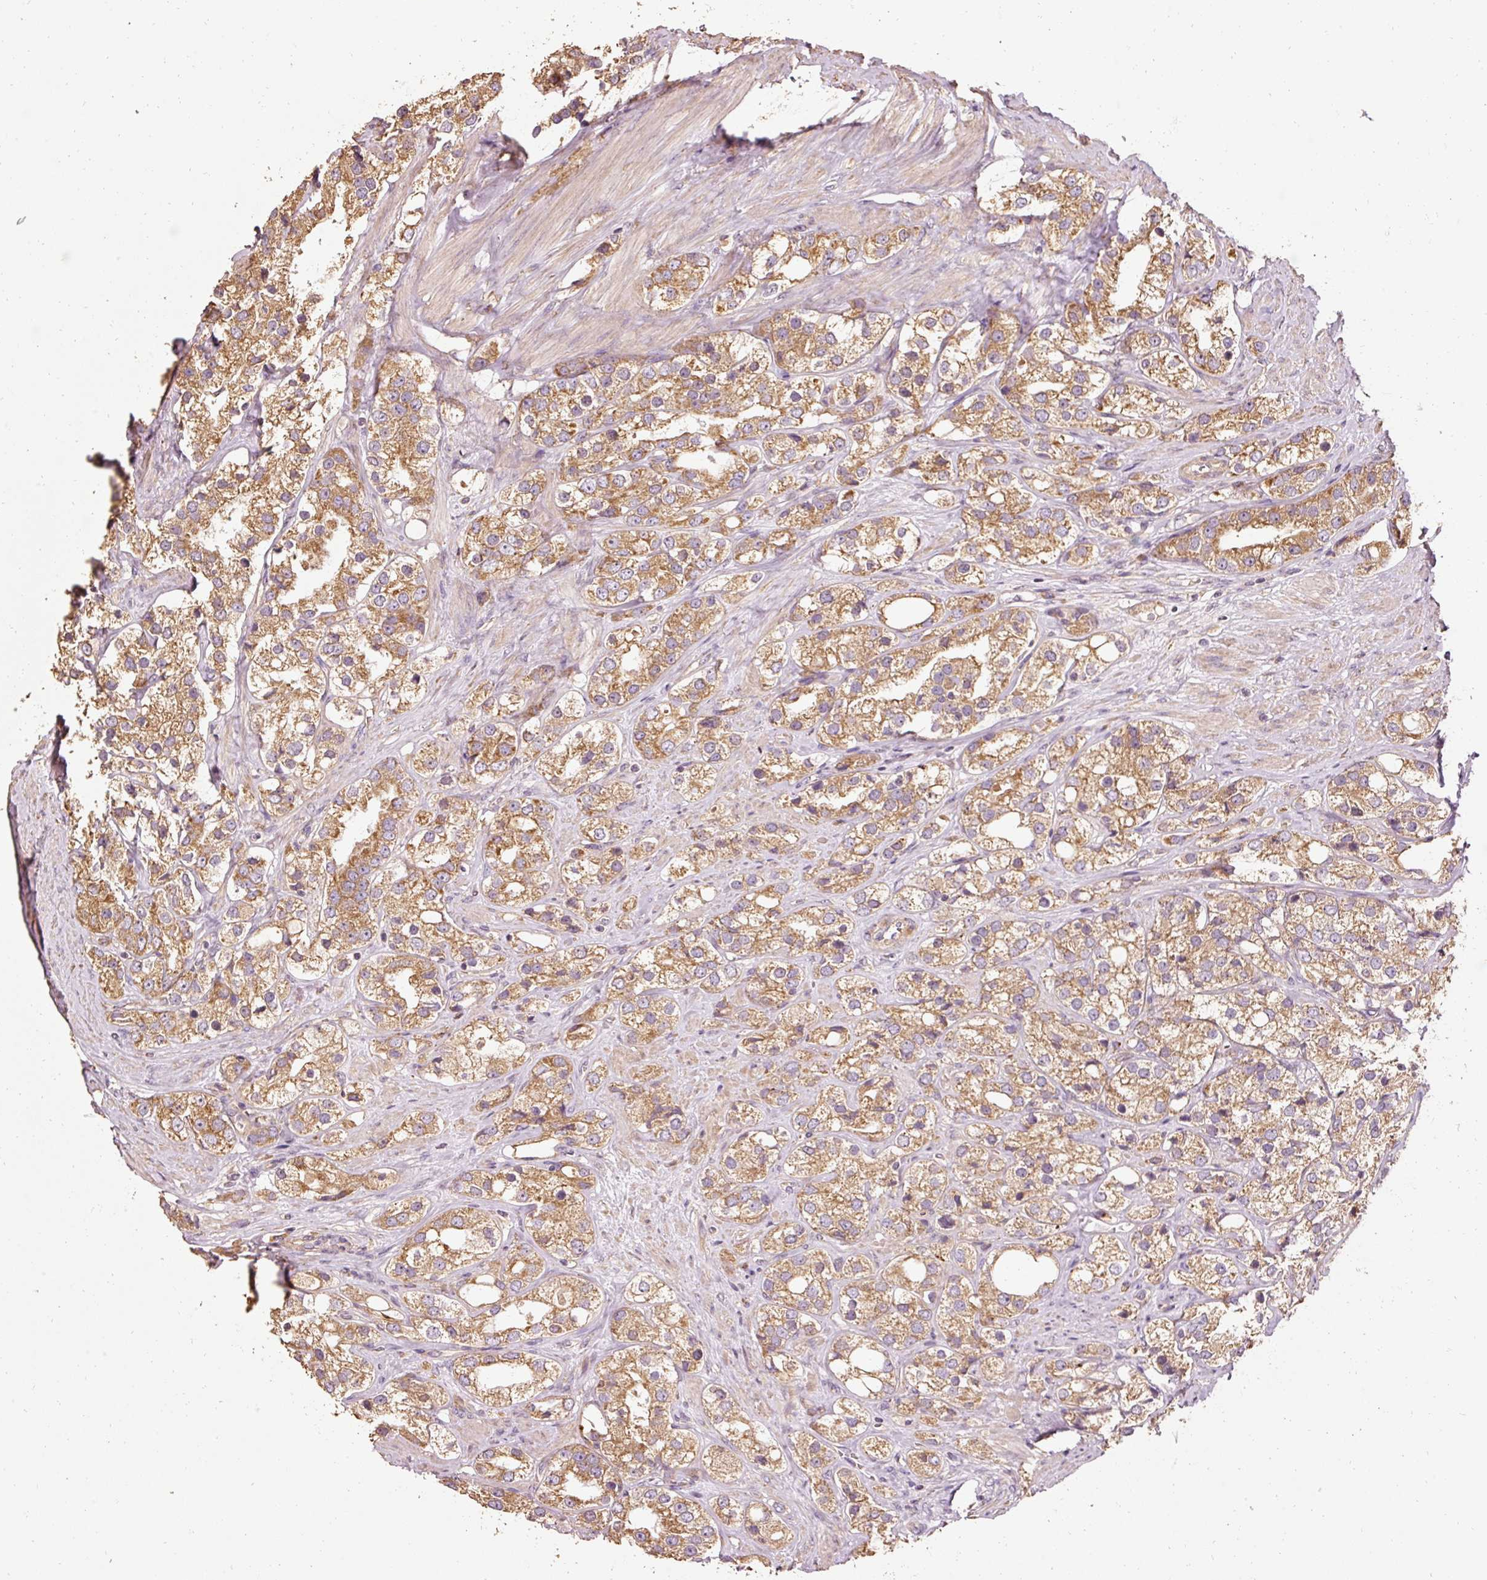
{"staining": {"intensity": "moderate", "quantity": ">75%", "location": "cytoplasmic/membranous"}, "tissue": "prostate cancer", "cell_type": "Tumor cells", "image_type": "cancer", "snomed": [{"axis": "morphology", "description": "Adenocarcinoma, NOS"}, {"axis": "topography", "description": "Prostate"}], "caption": "Human adenocarcinoma (prostate) stained for a protein (brown) demonstrates moderate cytoplasmic/membranous positive staining in about >75% of tumor cells.", "gene": "EFHC1", "patient": {"sex": "male", "age": 79}}